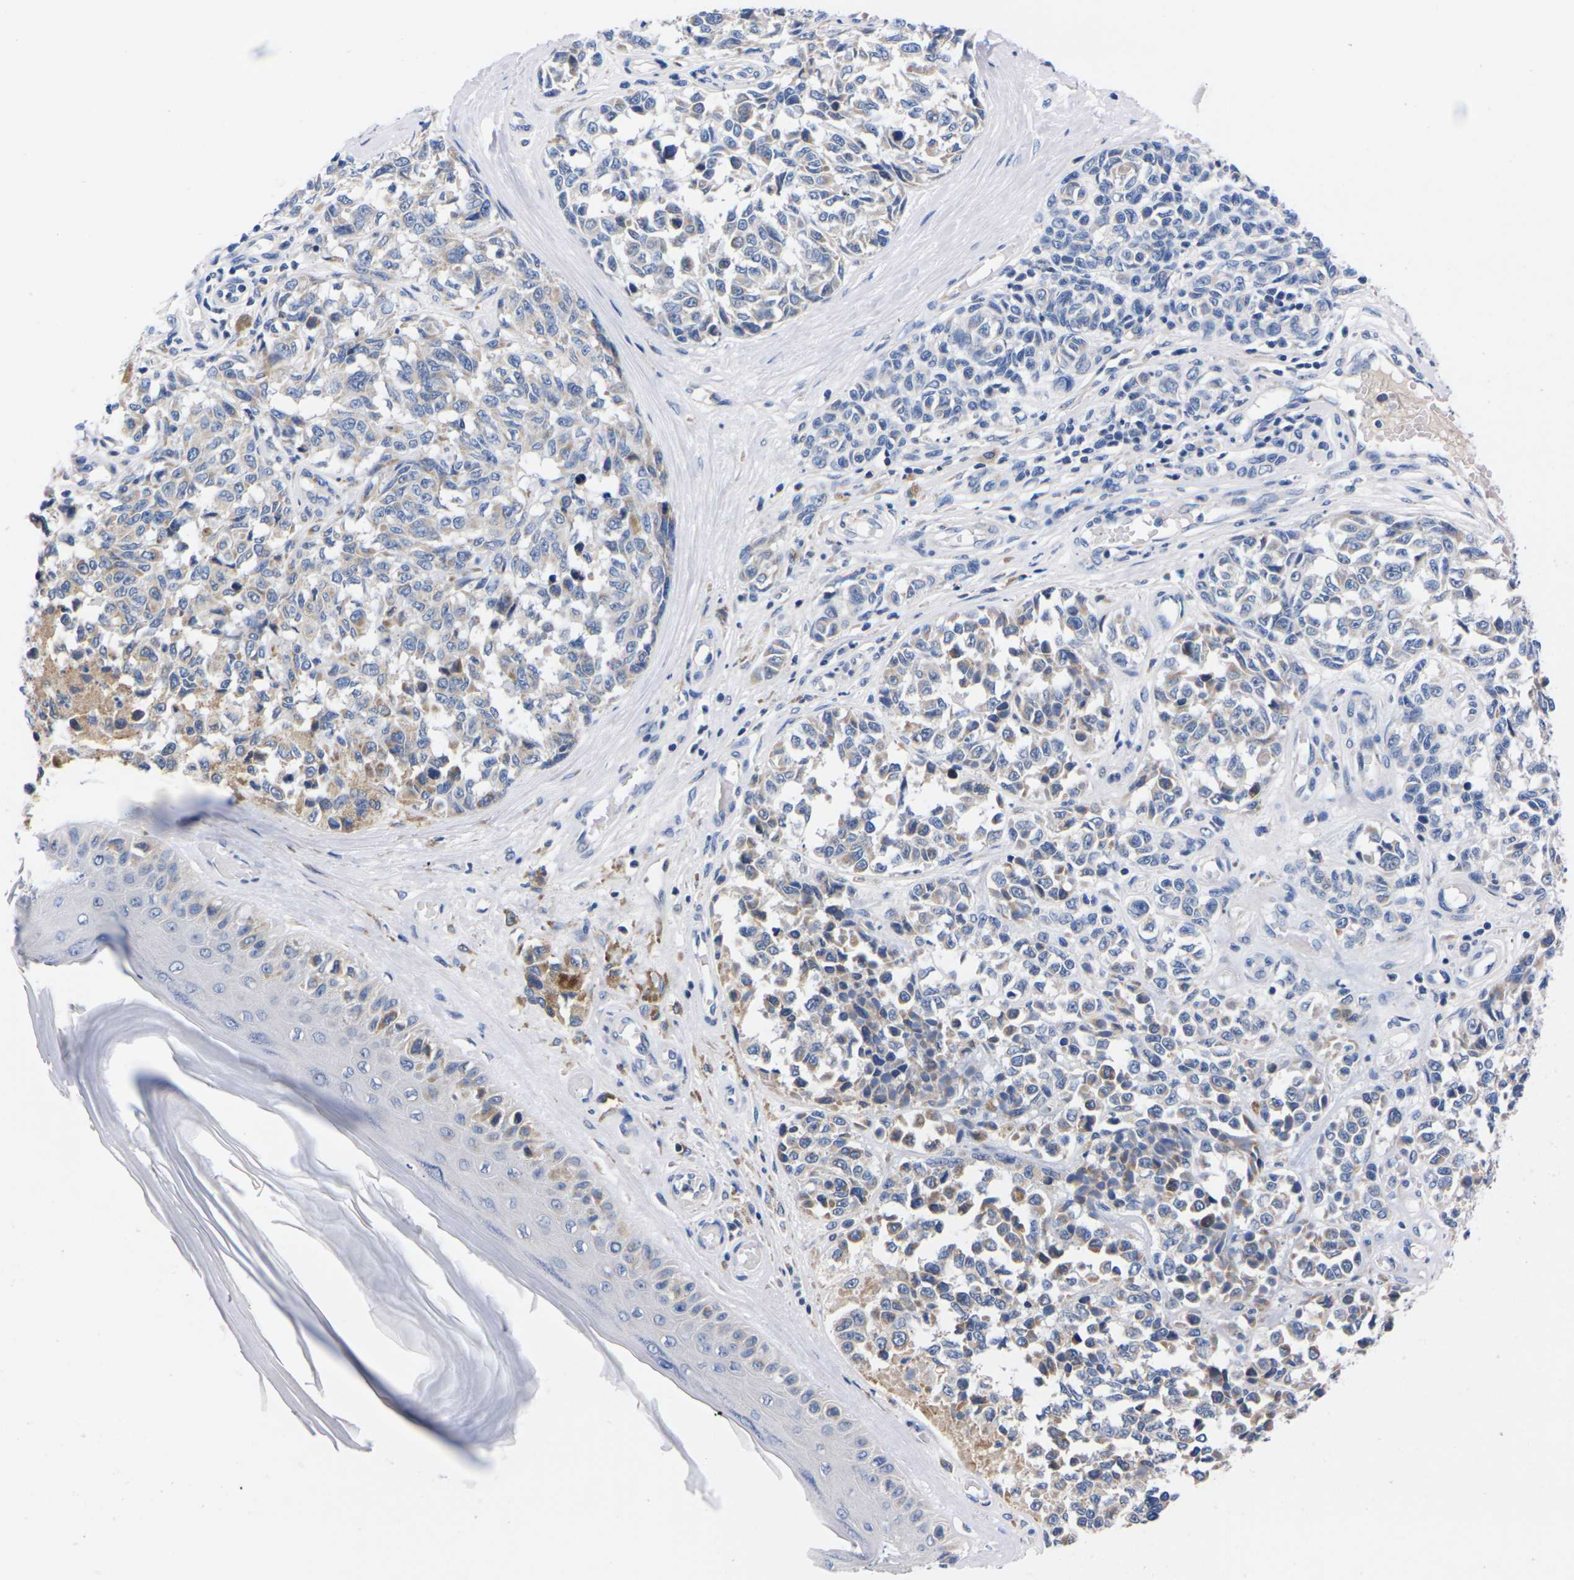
{"staining": {"intensity": "weak", "quantity": "25%-75%", "location": "cytoplasmic/membranous"}, "tissue": "melanoma", "cell_type": "Tumor cells", "image_type": "cancer", "snomed": [{"axis": "morphology", "description": "Malignant melanoma, NOS"}, {"axis": "topography", "description": "Skin"}], "caption": "Immunohistochemistry (IHC) staining of melanoma, which reveals low levels of weak cytoplasmic/membranous staining in approximately 25%-75% of tumor cells indicating weak cytoplasmic/membranous protein positivity. The staining was performed using DAB (3,3'-diaminobenzidine) (brown) for protein detection and nuclei were counterstained in hematoxylin (blue).", "gene": "FAM210A", "patient": {"sex": "female", "age": 64}}